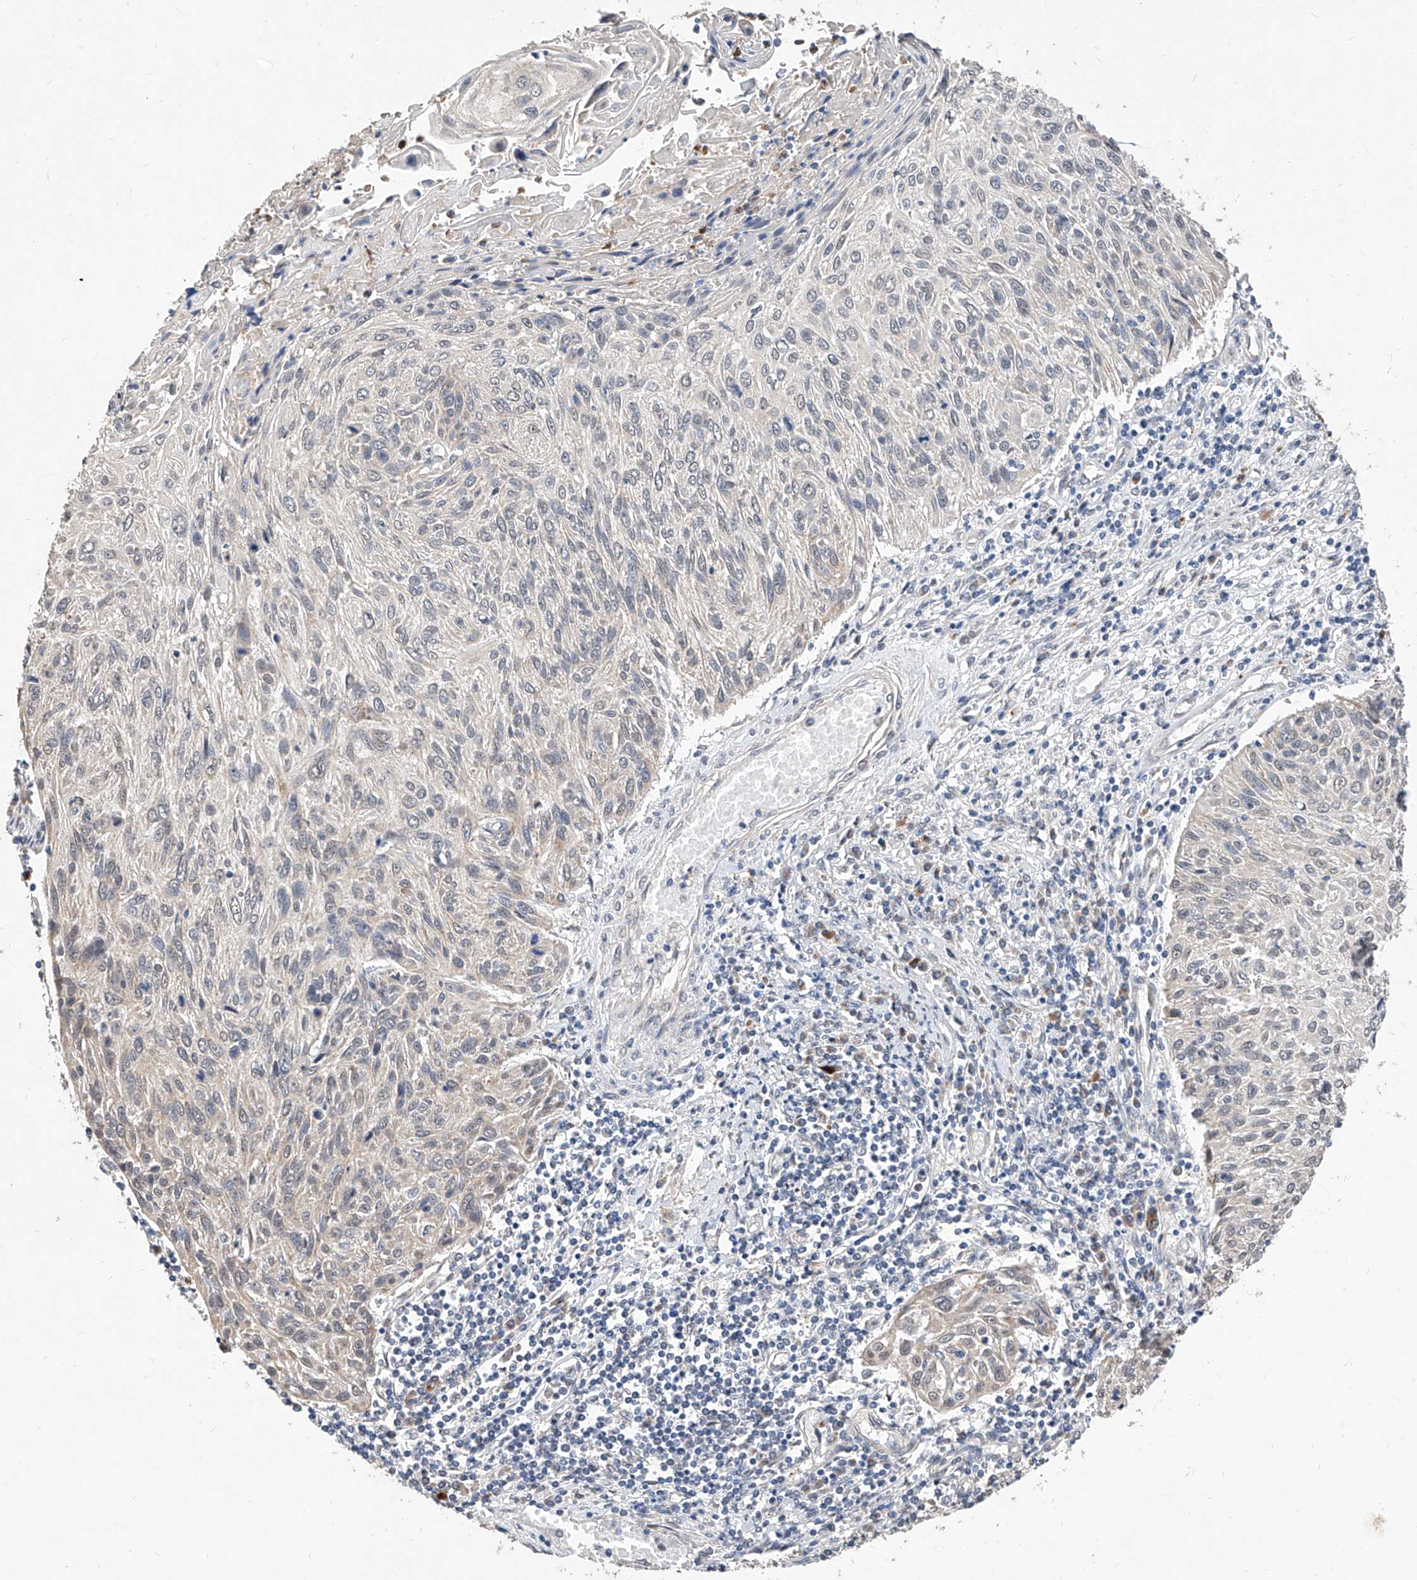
{"staining": {"intensity": "negative", "quantity": "none", "location": "none"}, "tissue": "cervical cancer", "cell_type": "Tumor cells", "image_type": "cancer", "snomed": [{"axis": "morphology", "description": "Squamous cell carcinoma, NOS"}, {"axis": "topography", "description": "Cervix"}], "caption": "Photomicrograph shows no significant protein expression in tumor cells of cervical squamous cell carcinoma.", "gene": "MFSD4B", "patient": {"sex": "female", "age": 51}}